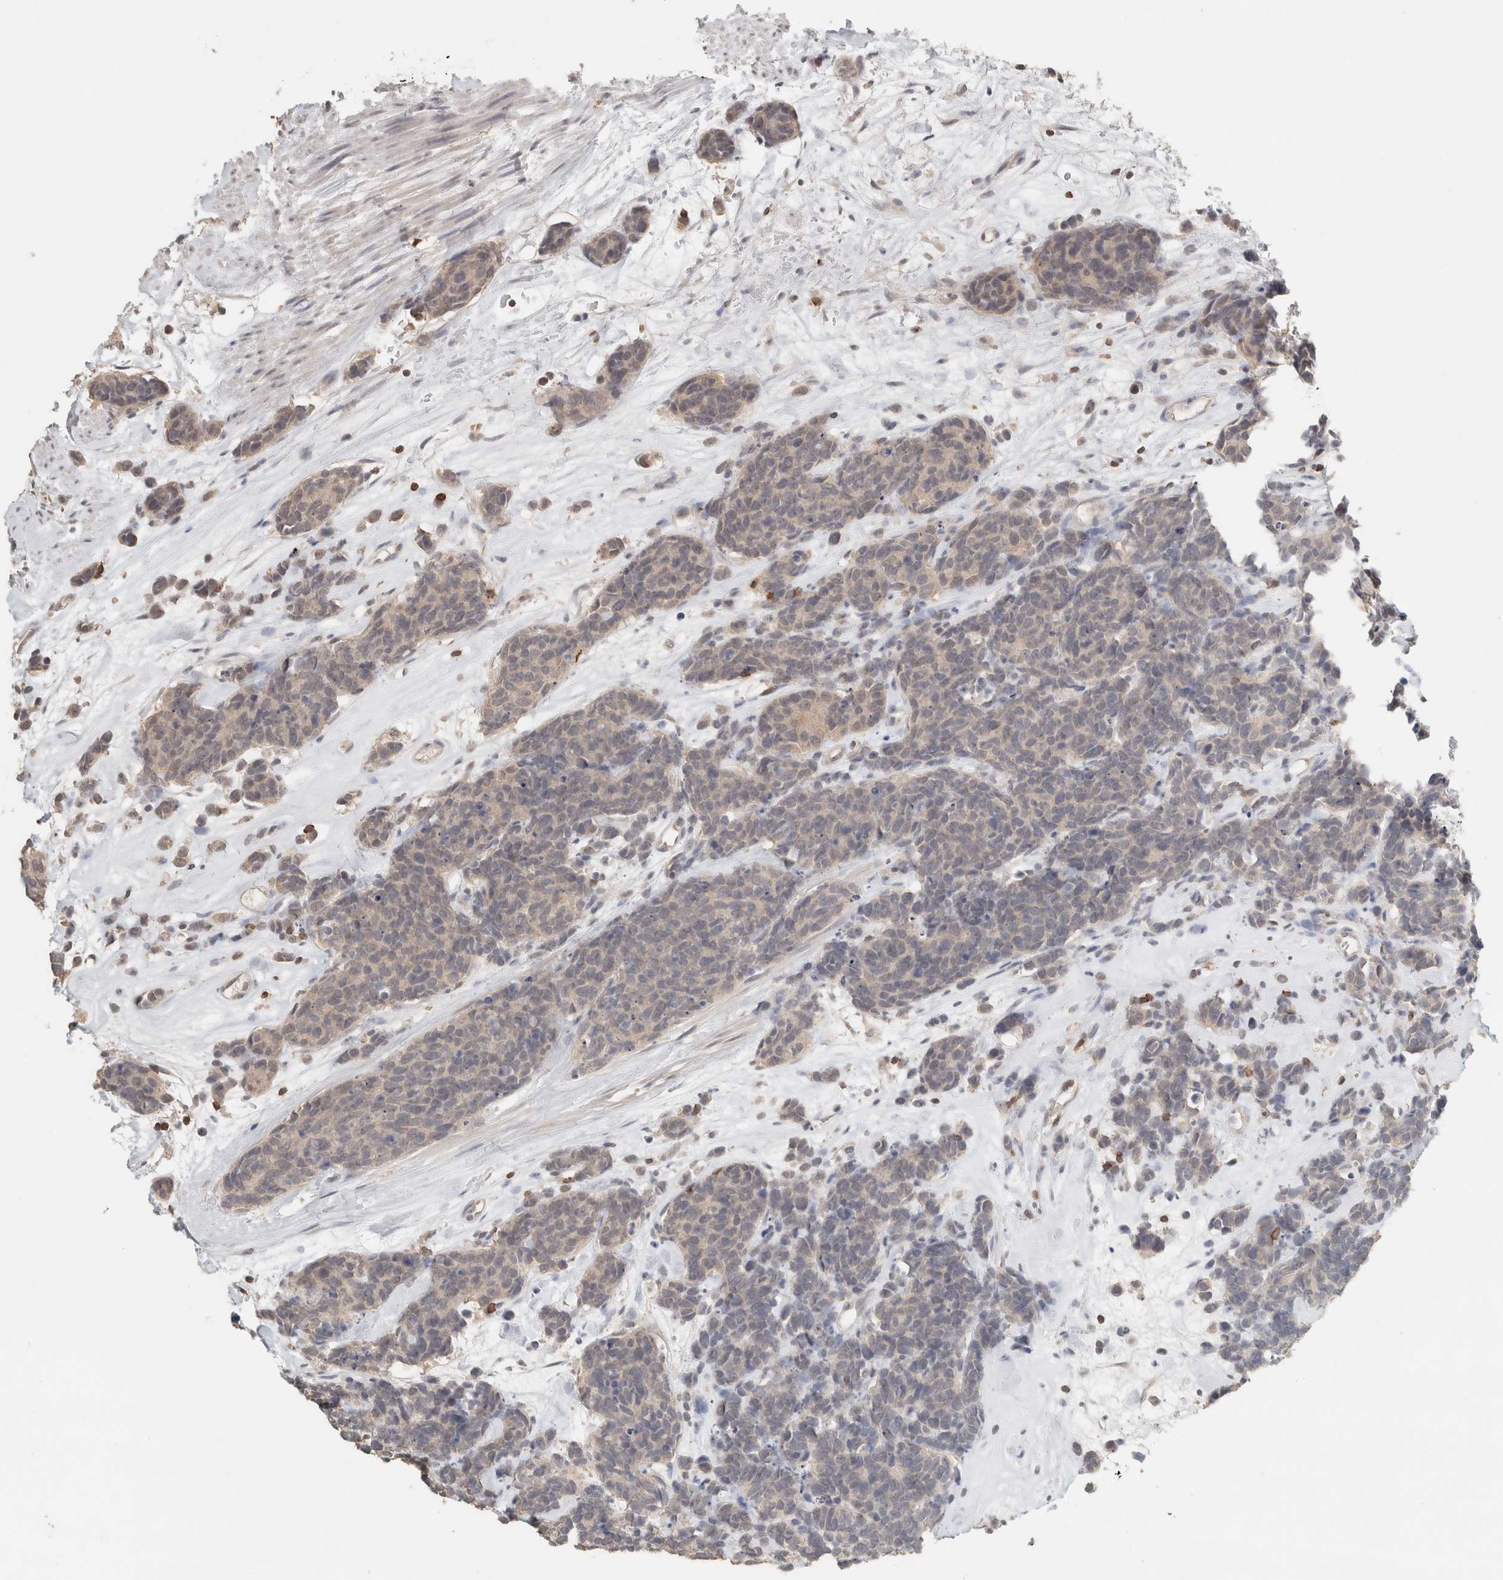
{"staining": {"intensity": "weak", "quantity": ">75%", "location": "cytoplasmic/membranous"}, "tissue": "carcinoid", "cell_type": "Tumor cells", "image_type": "cancer", "snomed": [{"axis": "morphology", "description": "Carcinoma, NOS"}, {"axis": "morphology", "description": "Carcinoid, malignant, NOS"}, {"axis": "topography", "description": "Urinary bladder"}], "caption": "A brown stain highlights weak cytoplasmic/membranous staining of a protein in human carcinoma tumor cells.", "gene": "TRAT1", "patient": {"sex": "male", "age": 57}}